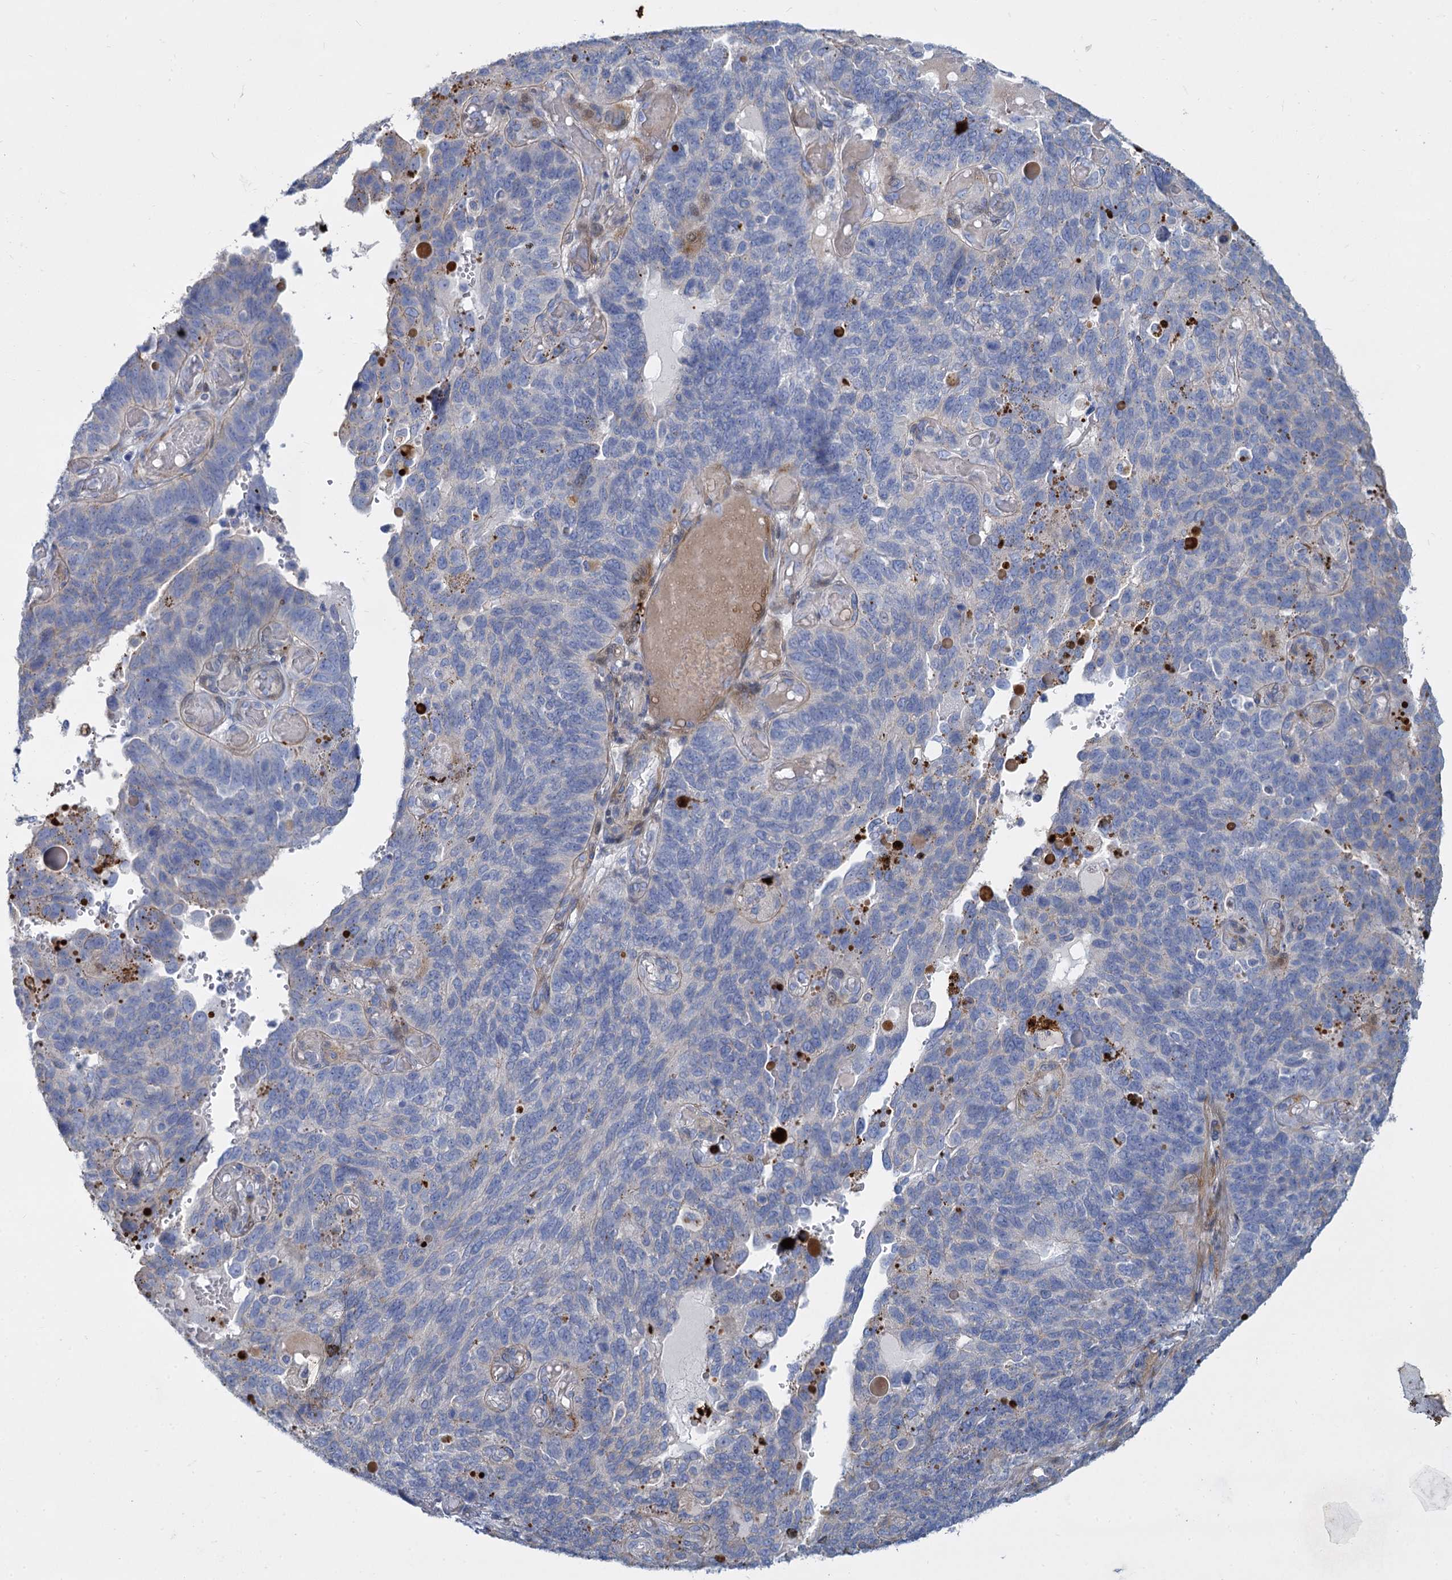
{"staining": {"intensity": "negative", "quantity": "none", "location": "none"}, "tissue": "endometrial cancer", "cell_type": "Tumor cells", "image_type": "cancer", "snomed": [{"axis": "morphology", "description": "Adenocarcinoma, NOS"}, {"axis": "topography", "description": "Endometrium"}], "caption": "Tumor cells show no significant expression in adenocarcinoma (endometrial). (DAB immunohistochemistry (IHC) visualized using brightfield microscopy, high magnification).", "gene": "TRIM77", "patient": {"sex": "female", "age": 66}}